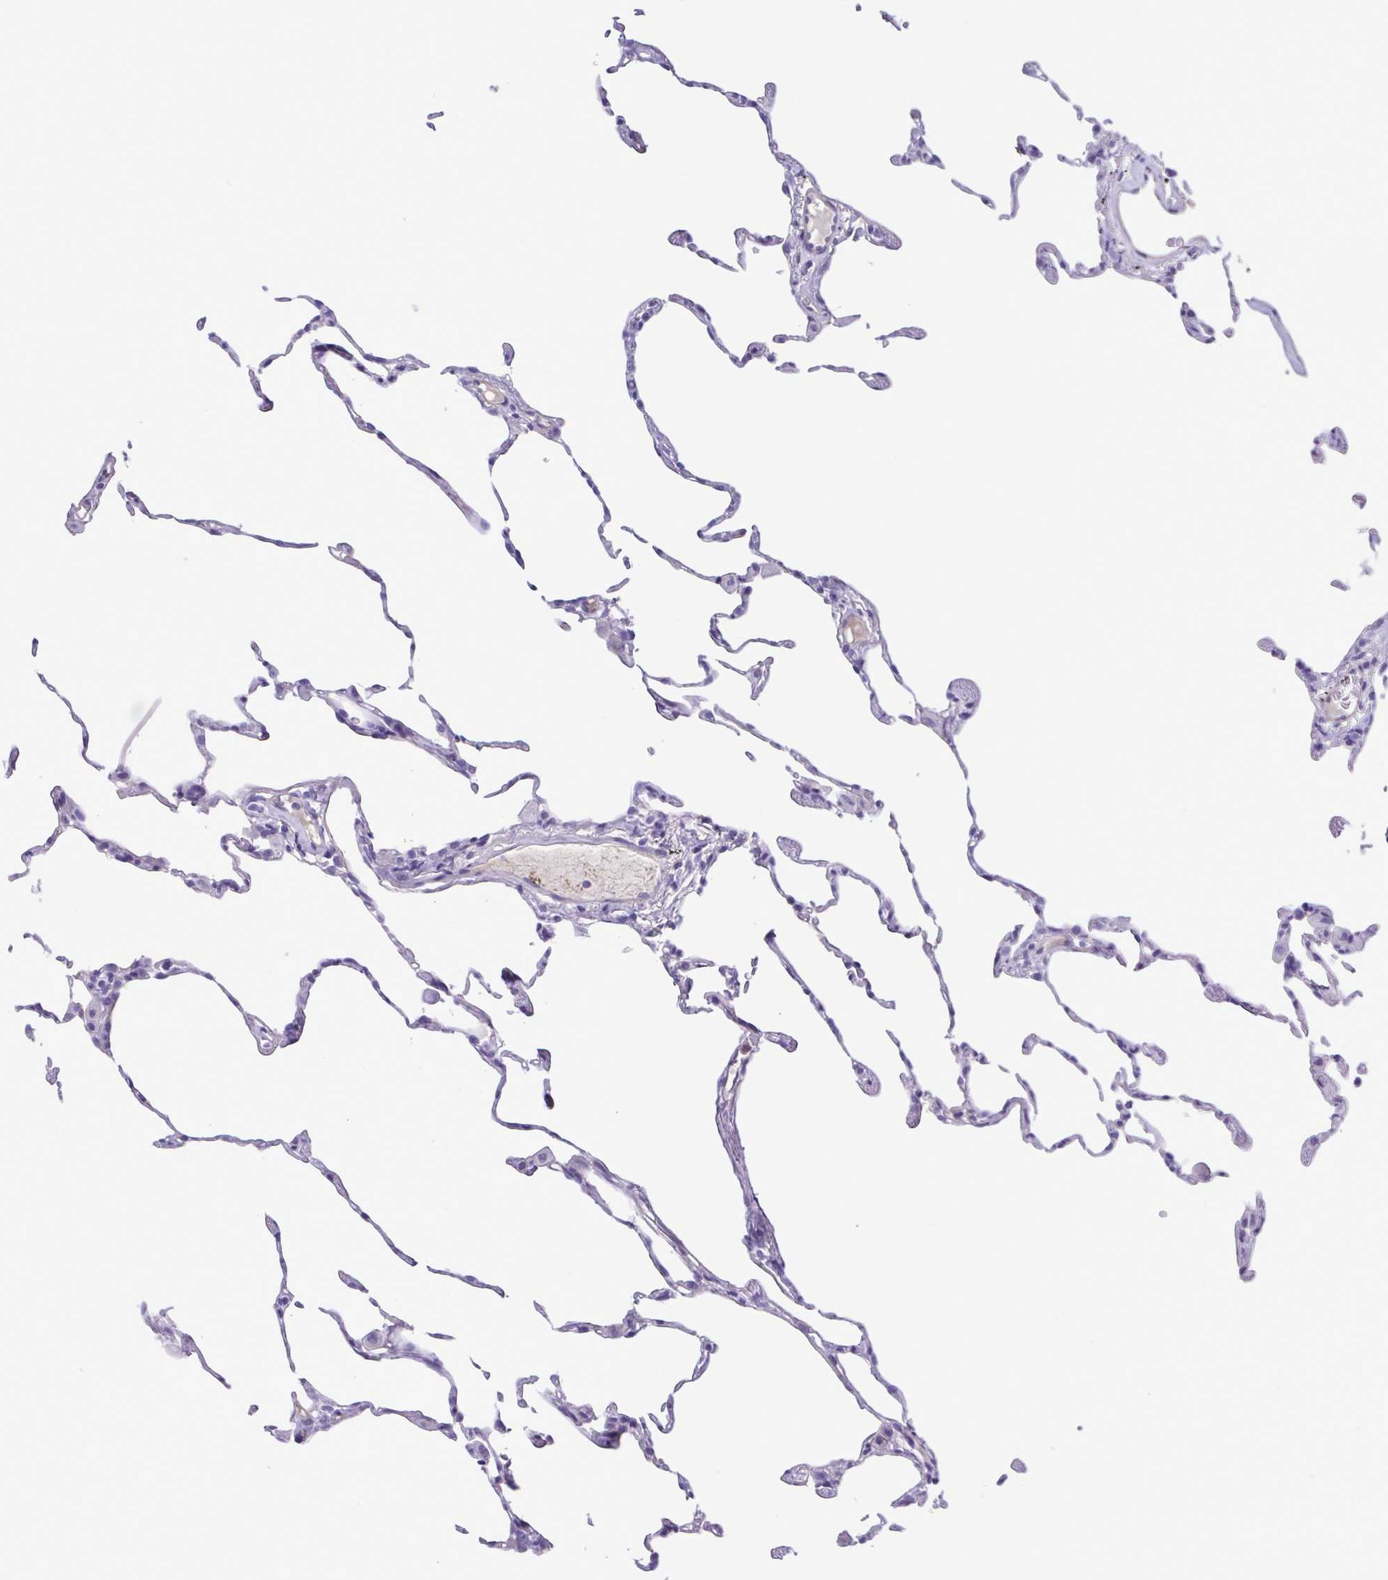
{"staining": {"intensity": "negative", "quantity": "none", "location": "none"}, "tissue": "lung", "cell_type": "Alveolar cells", "image_type": "normal", "snomed": [{"axis": "morphology", "description": "Normal tissue, NOS"}, {"axis": "topography", "description": "Lung"}], "caption": "Image shows no protein positivity in alveolar cells of unremarkable lung. (DAB IHC visualized using brightfield microscopy, high magnification).", "gene": "CYP11B1", "patient": {"sex": "female", "age": 57}}